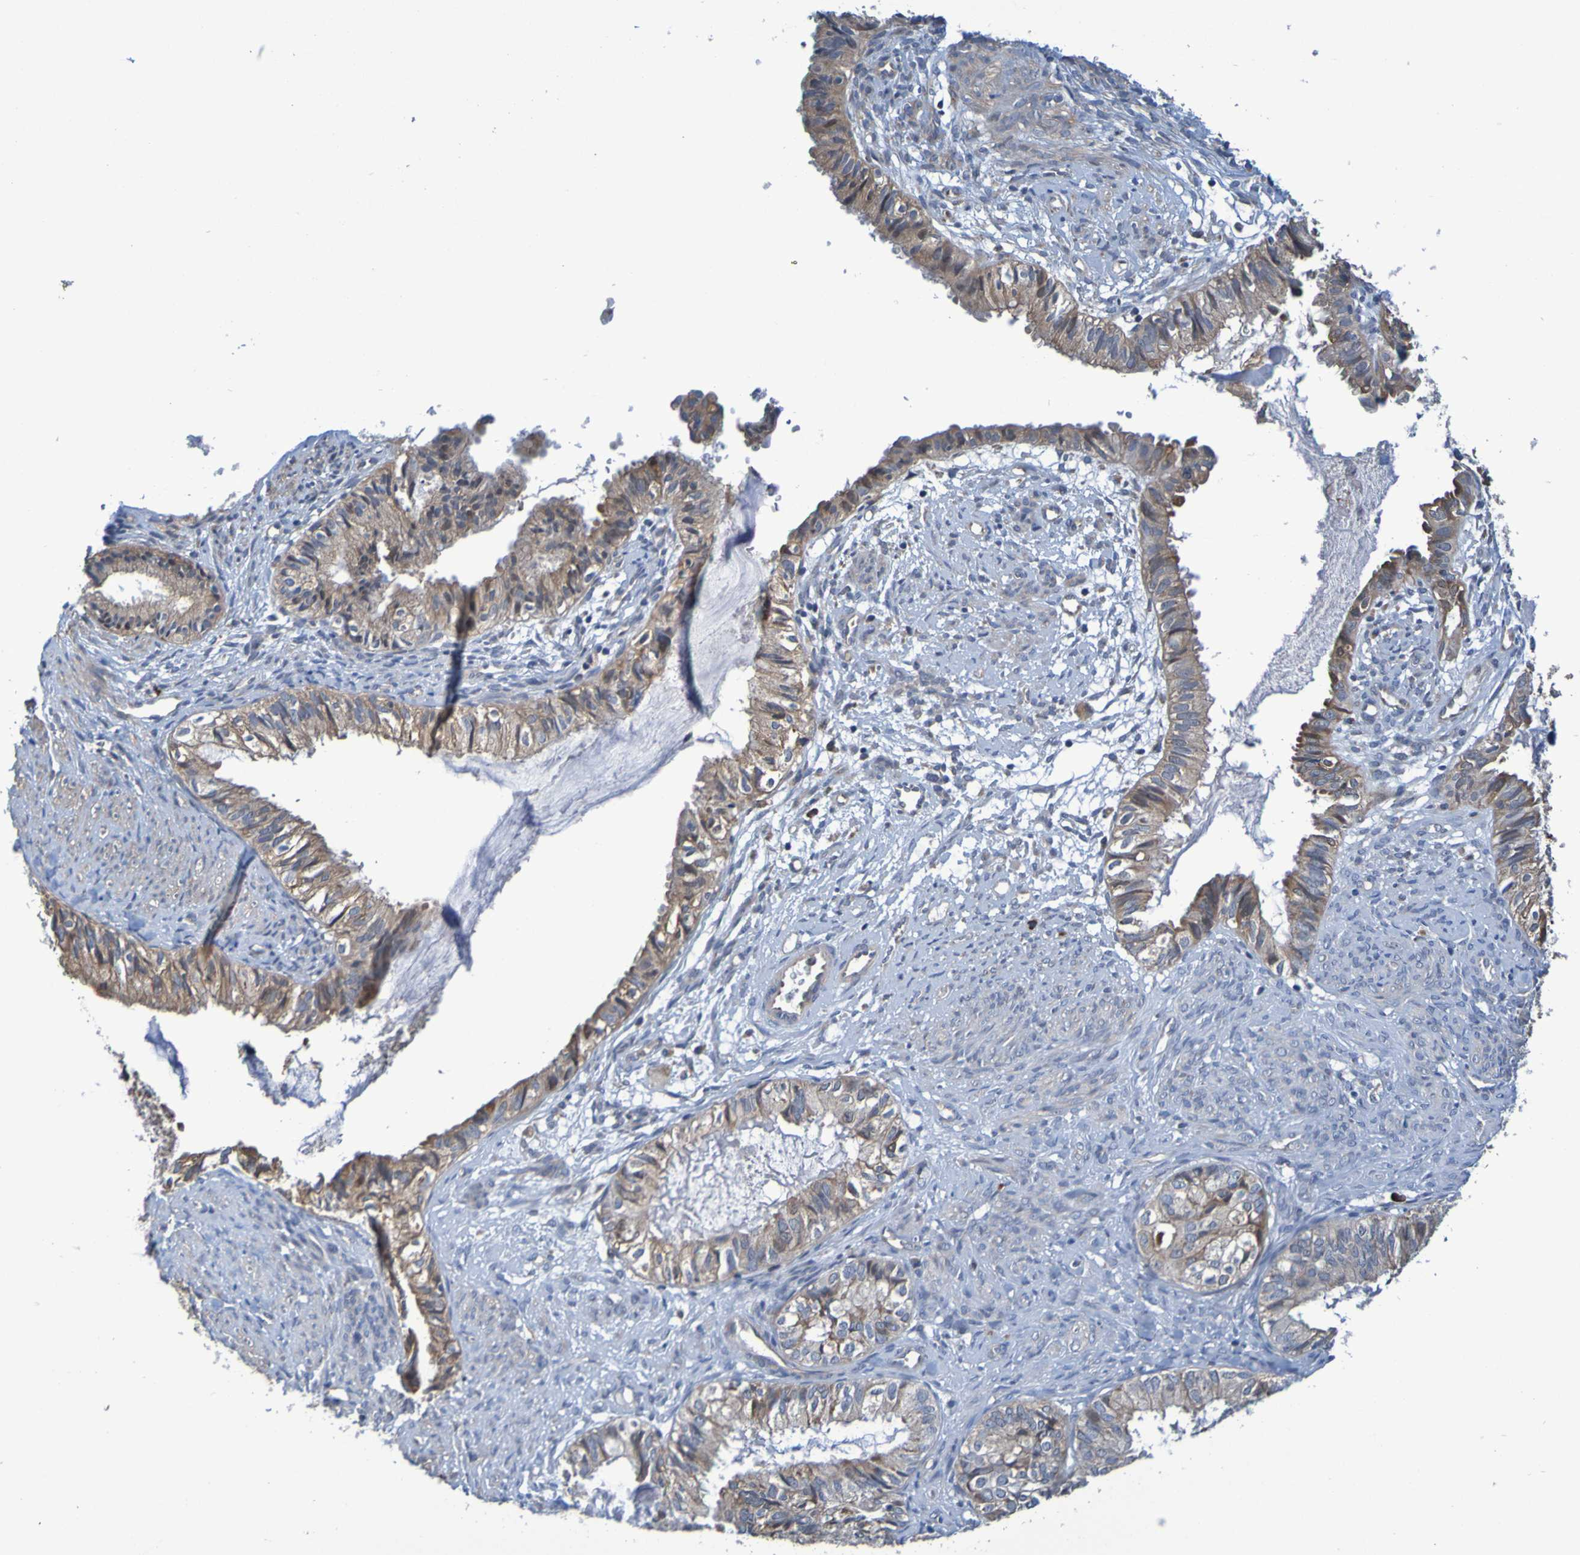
{"staining": {"intensity": "weak", "quantity": ">75%", "location": "cytoplasmic/membranous"}, "tissue": "cervical cancer", "cell_type": "Tumor cells", "image_type": "cancer", "snomed": [{"axis": "morphology", "description": "Normal tissue, NOS"}, {"axis": "morphology", "description": "Adenocarcinoma, NOS"}, {"axis": "topography", "description": "Cervix"}, {"axis": "topography", "description": "Endometrium"}], "caption": "IHC of human cervical cancer (adenocarcinoma) displays low levels of weak cytoplasmic/membranous expression in approximately >75% of tumor cells.", "gene": "CLDN18", "patient": {"sex": "female", "age": 86}}